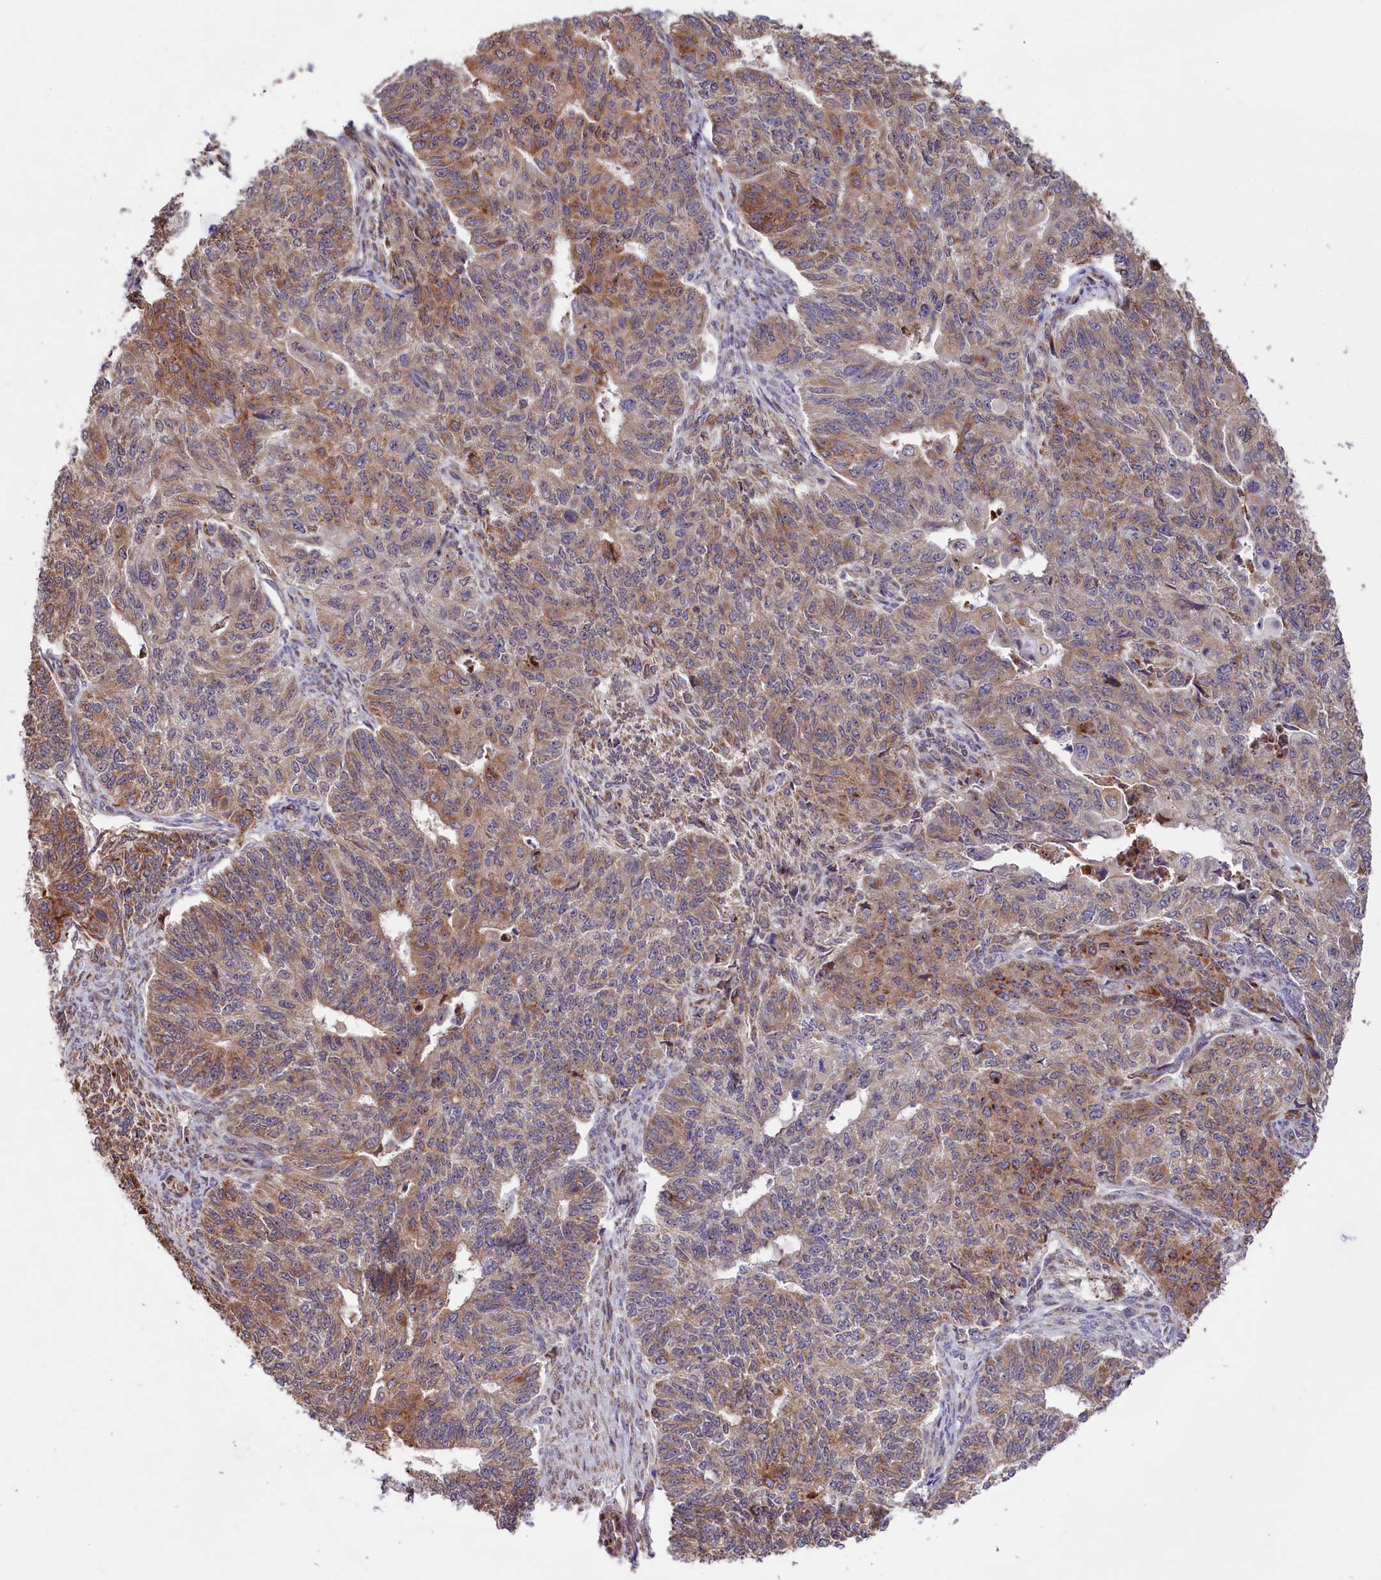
{"staining": {"intensity": "moderate", "quantity": "25%-75%", "location": "cytoplasmic/membranous"}, "tissue": "endometrial cancer", "cell_type": "Tumor cells", "image_type": "cancer", "snomed": [{"axis": "morphology", "description": "Adenocarcinoma, NOS"}, {"axis": "topography", "description": "Endometrium"}], "caption": "Tumor cells display medium levels of moderate cytoplasmic/membranous expression in about 25%-75% of cells in human endometrial adenocarcinoma. (DAB (3,3'-diaminobenzidine) = brown stain, brightfield microscopy at high magnification).", "gene": "C5orf15", "patient": {"sex": "female", "age": 32}}